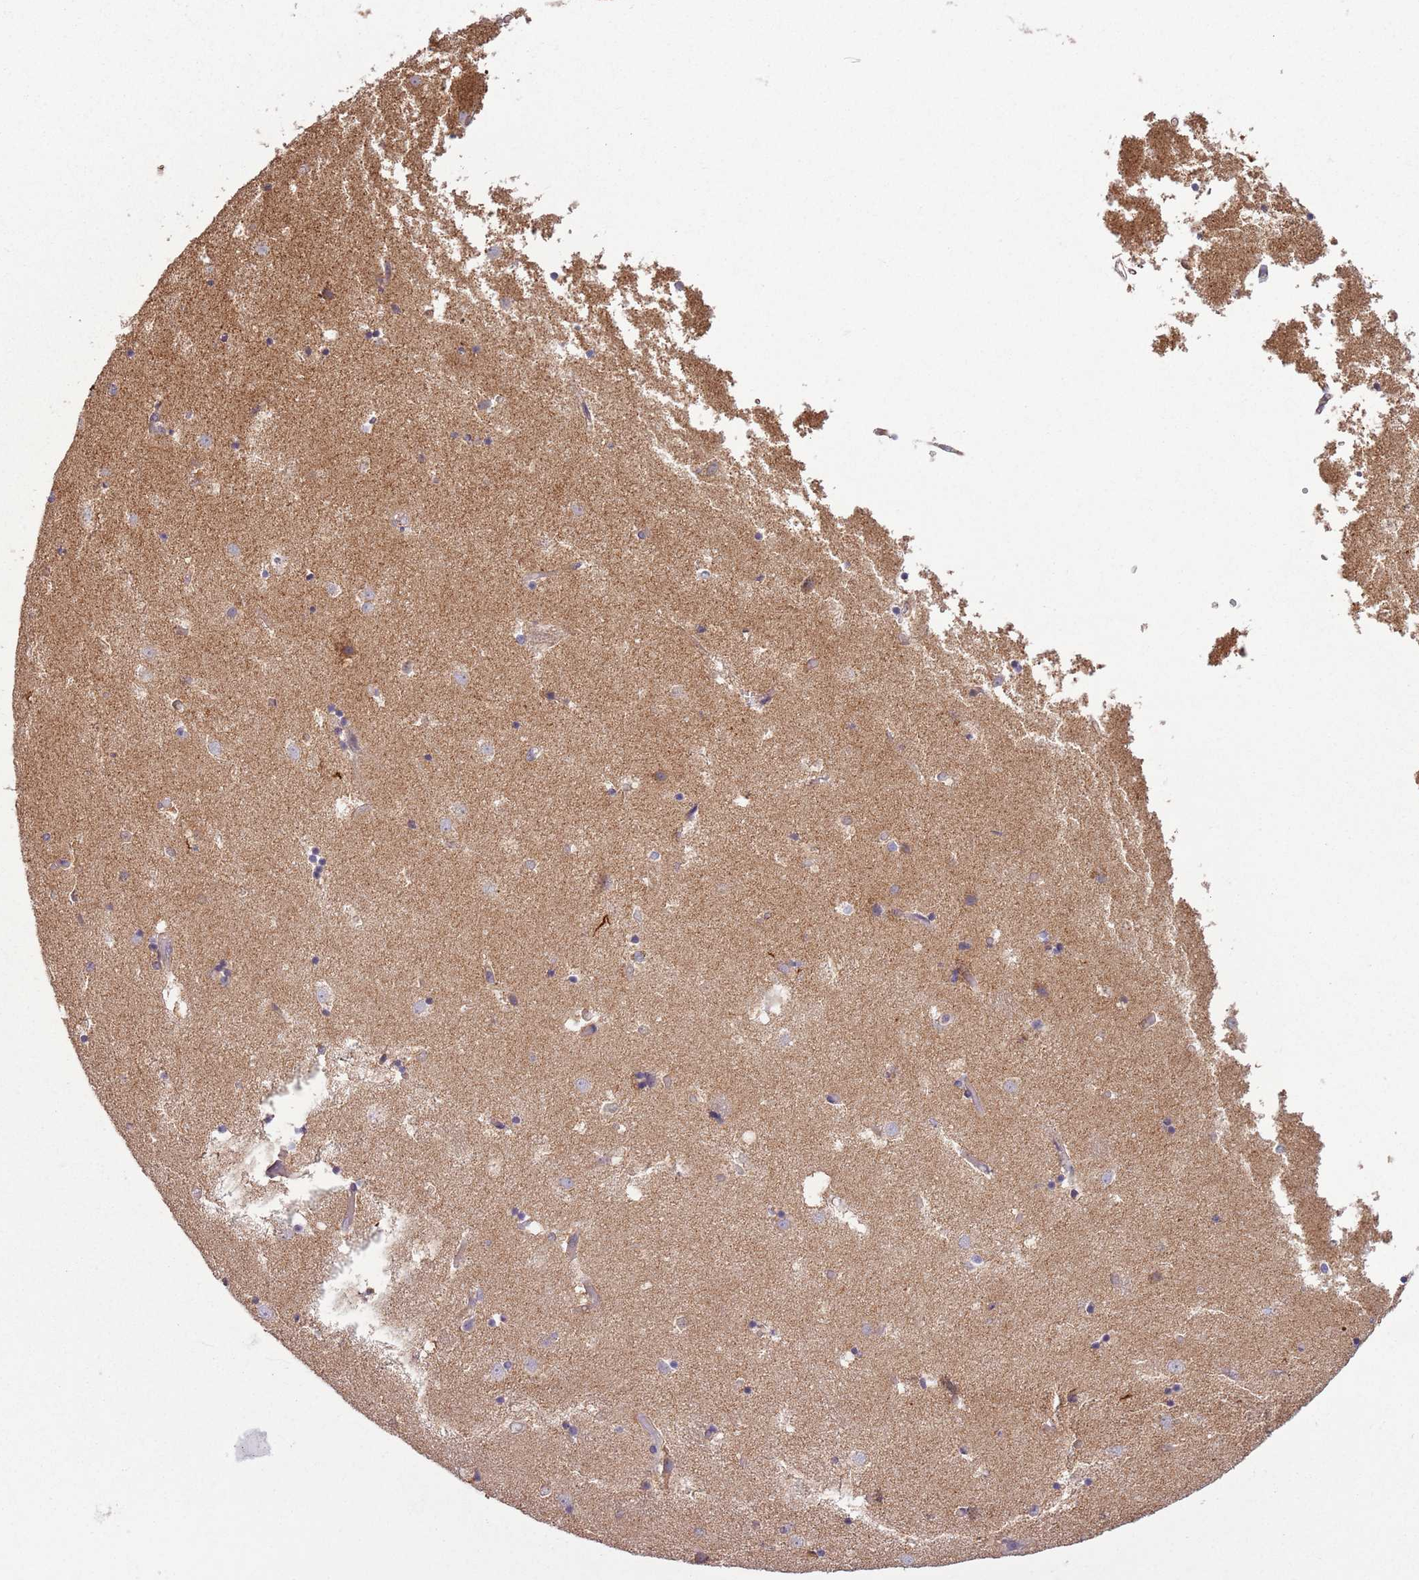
{"staining": {"intensity": "weak", "quantity": "<25%", "location": "cytoplasmic/membranous"}, "tissue": "caudate", "cell_type": "Glial cells", "image_type": "normal", "snomed": [{"axis": "morphology", "description": "Normal tissue, NOS"}, {"axis": "topography", "description": "Lateral ventricle wall"}], "caption": "The IHC histopathology image has no significant positivity in glial cells of caudate.", "gene": "COQ5", "patient": {"sex": "female", "age": 52}}